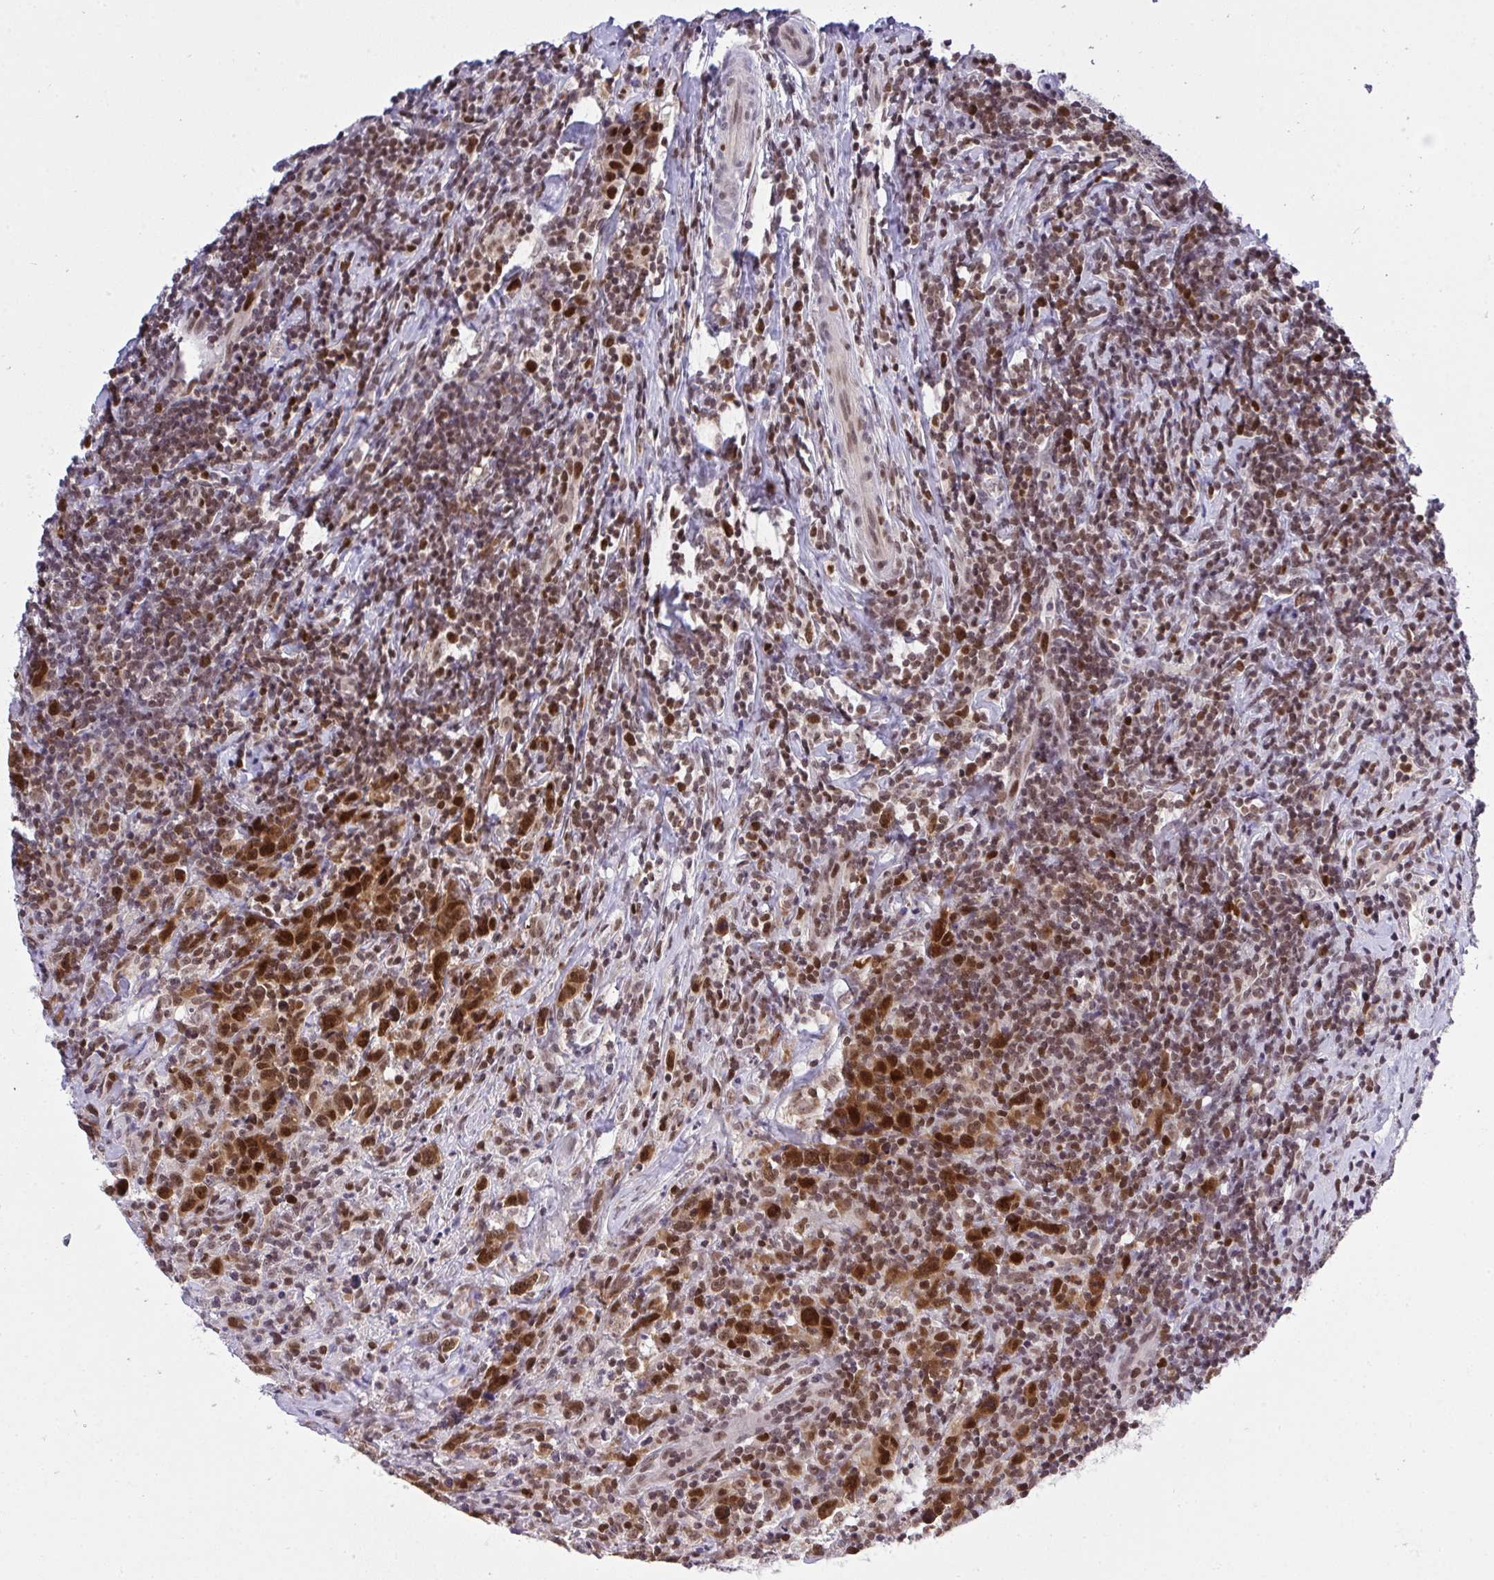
{"staining": {"intensity": "strong", "quantity": ">75%", "location": "nuclear"}, "tissue": "lymphoma", "cell_type": "Tumor cells", "image_type": "cancer", "snomed": [{"axis": "morphology", "description": "Hodgkin's disease, NOS"}, {"axis": "topography", "description": "Lymph node"}], "caption": "A brown stain shows strong nuclear positivity of a protein in Hodgkin's disease tumor cells.", "gene": "RFC4", "patient": {"sex": "female", "age": 18}}